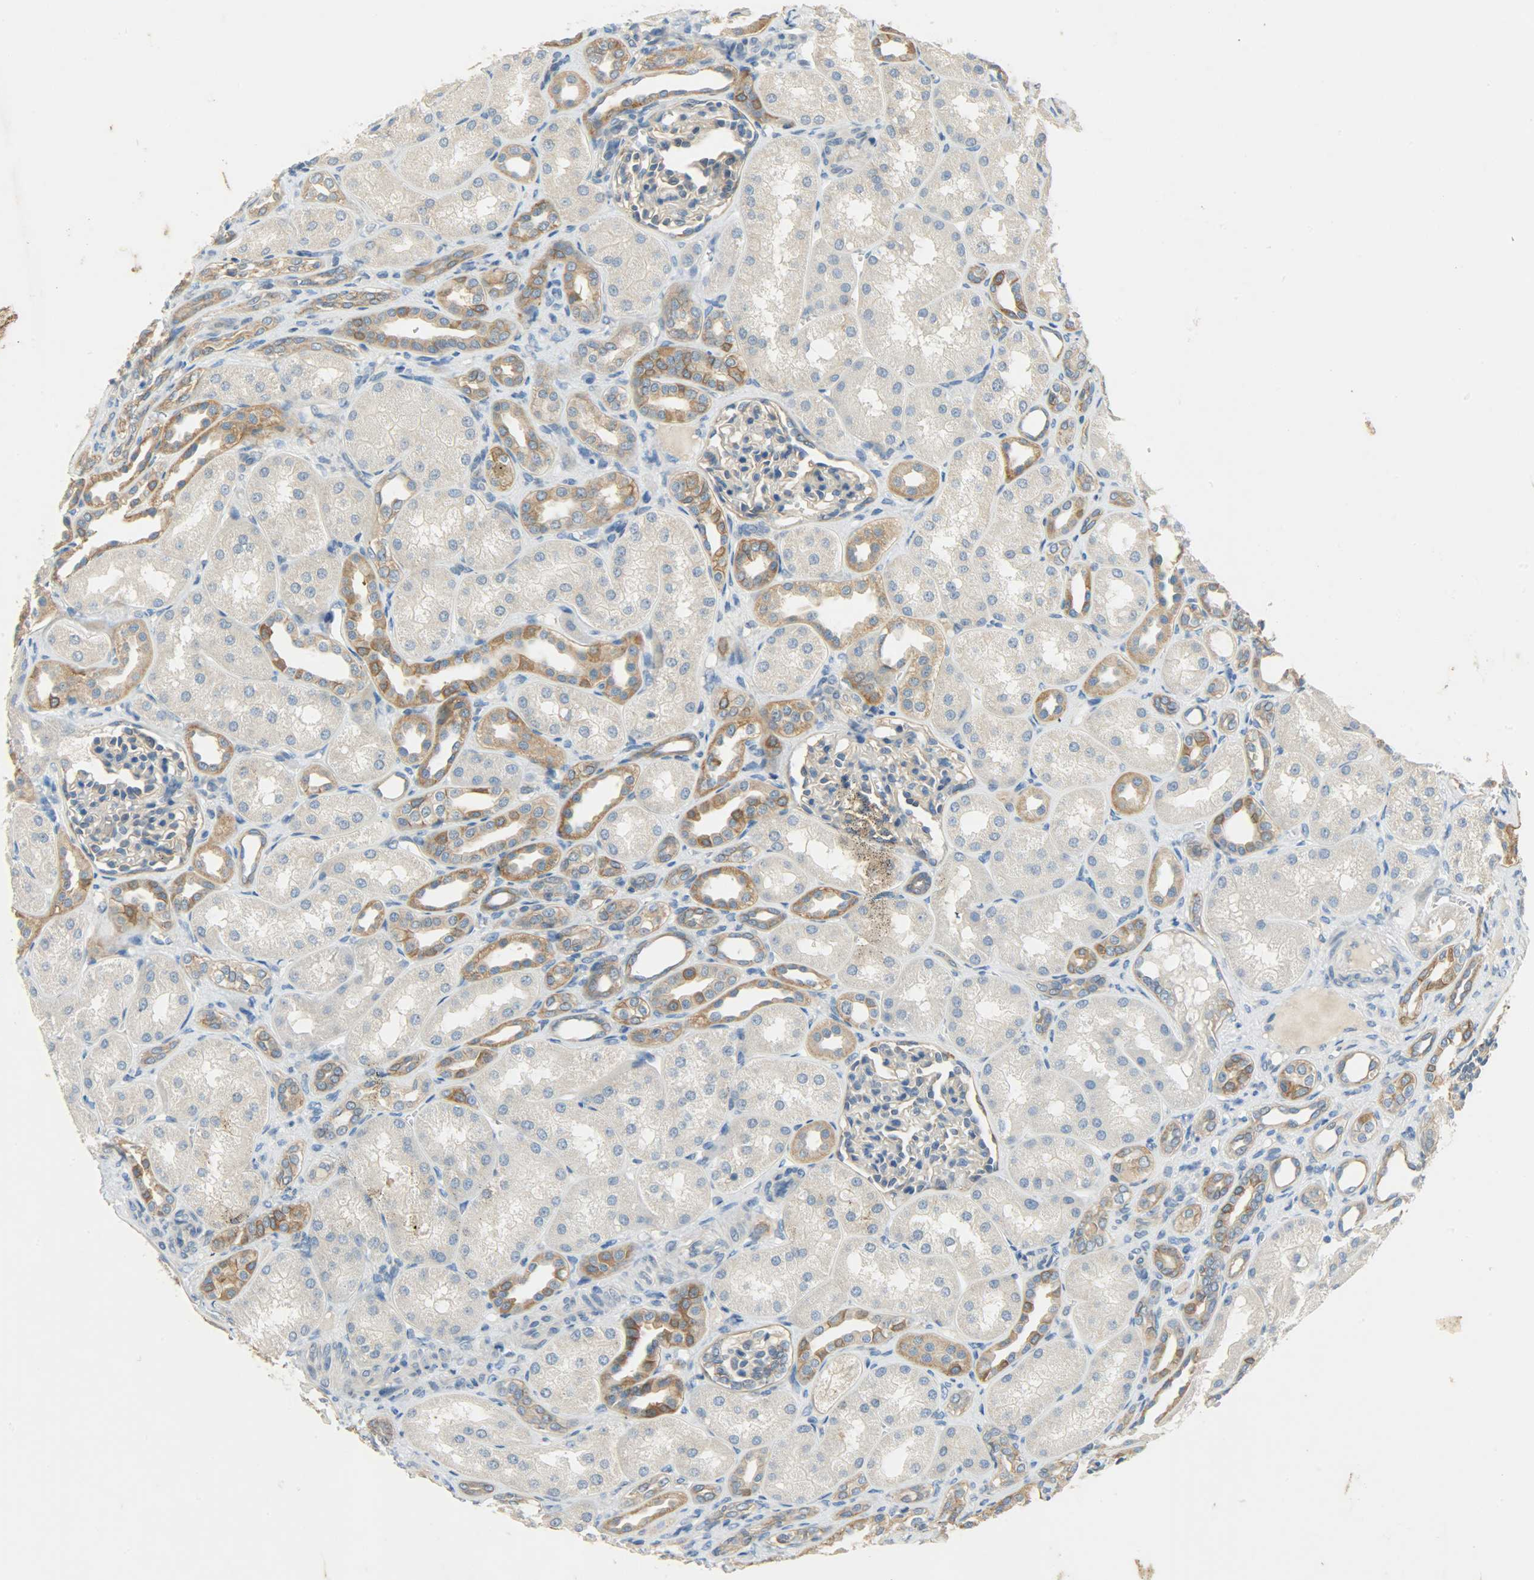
{"staining": {"intensity": "weak", "quantity": "25%-75%", "location": "cytoplasmic/membranous"}, "tissue": "kidney", "cell_type": "Cells in glomeruli", "image_type": "normal", "snomed": [{"axis": "morphology", "description": "Normal tissue, NOS"}, {"axis": "topography", "description": "Kidney"}], "caption": "Protein analysis of unremarkable kidney displays weak cytoplasmic/membranous expression in about 25%-75% of cells in glomeruli.", "gene": "DSG2", "patient": {"sex": "male", "age": 7}}